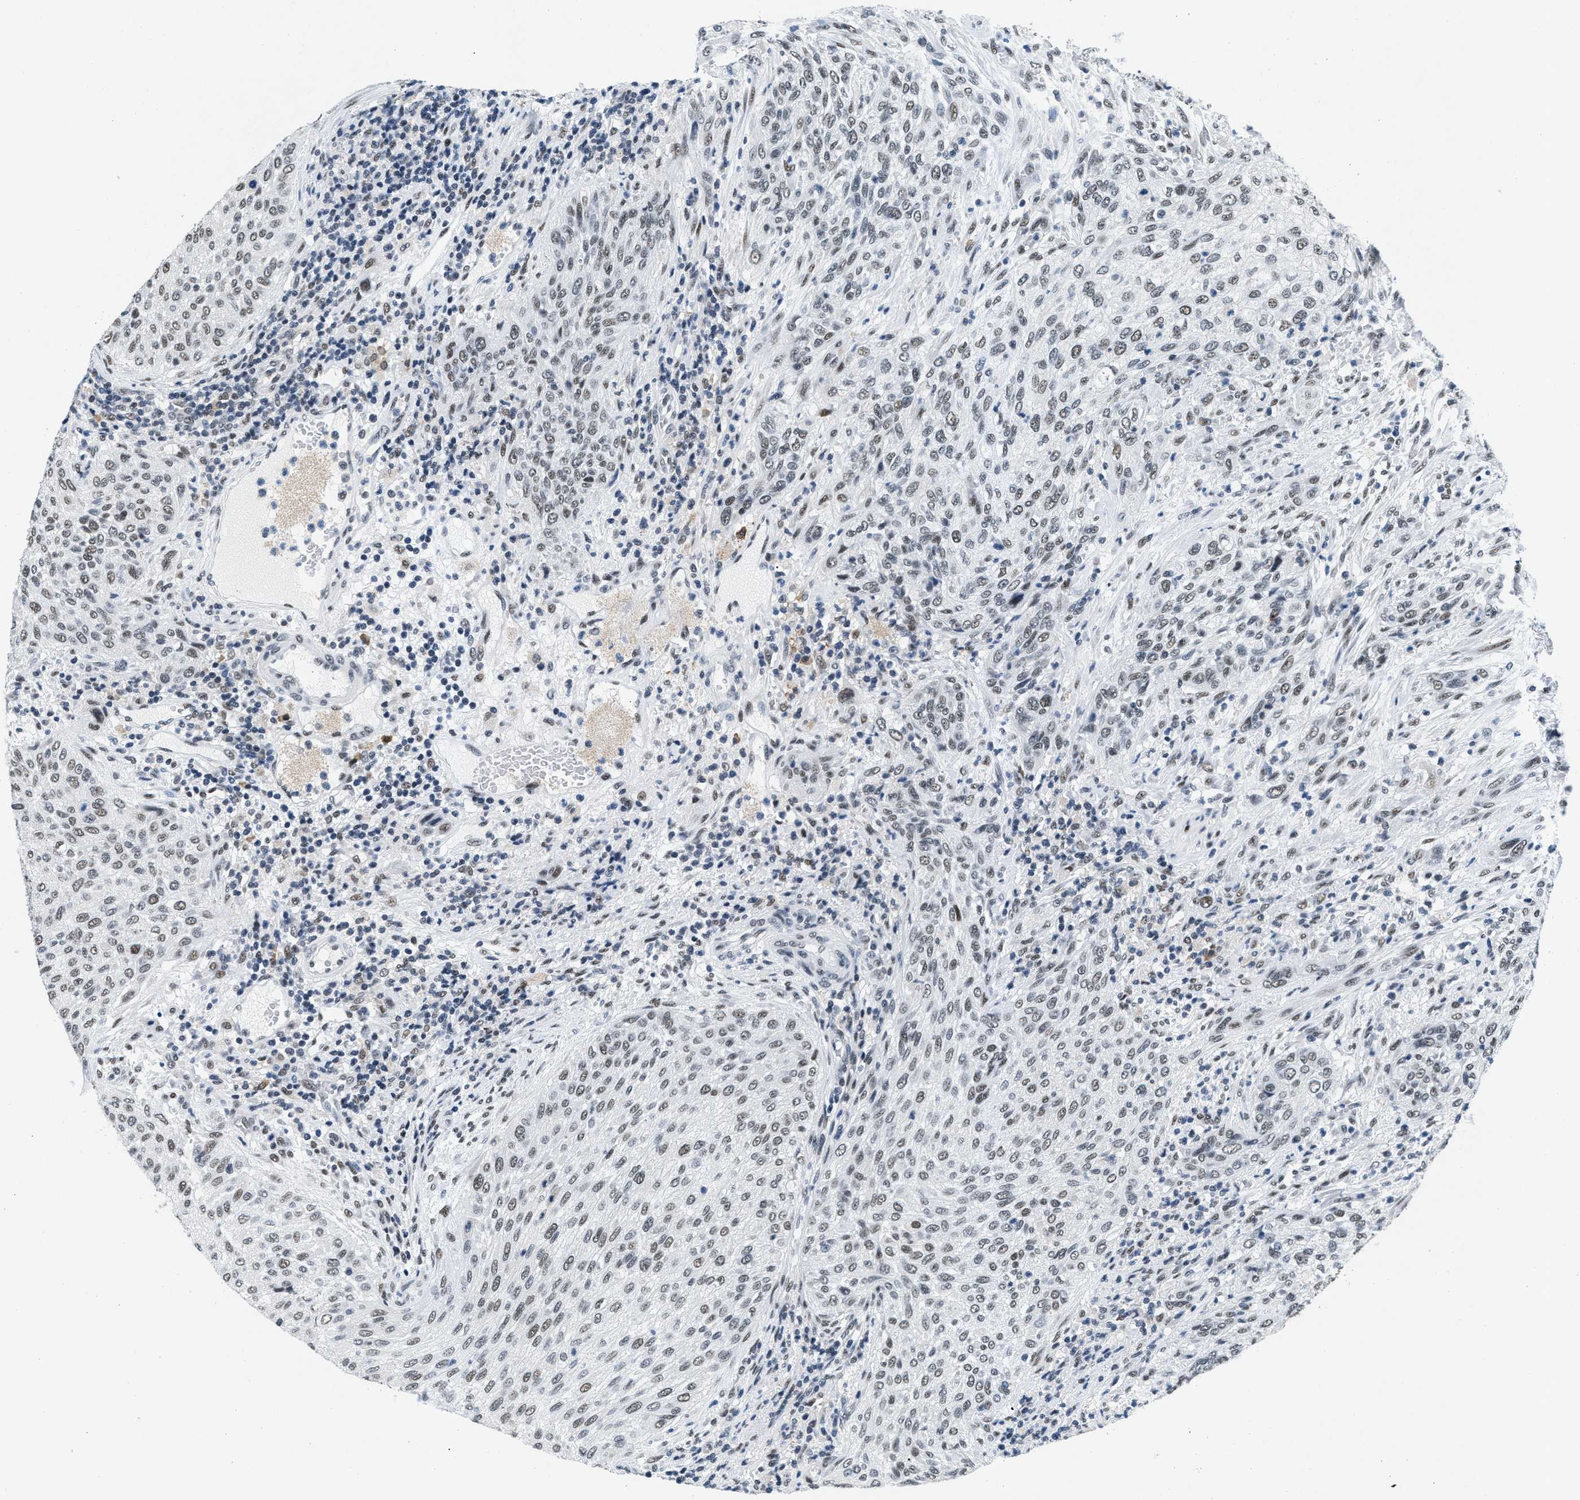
{"staining": {"intensity": "weak", "quantity": ">75%", "location": "nuclear"}, "tissue": "urothelial cancer", "cell_type": "Tumor cells", "image_type": "cancer", "snomed": [{"axis": "morphology", "description": "Urothelial carcinoma, Low grade"}, {"axis": "morphology", "description": "Urothelial carcinoma, High grade"}, {"axis": "topography", "description": "Urinary bladder"}], "caption": "Immunohistochemical staining of human urothelial carcinoma (high-grade) displays weak nuclear protein positivity in approximately >75% of tumor cells.", "gene": "ATF2", "patient": {"sex": "male", "age": 35}}